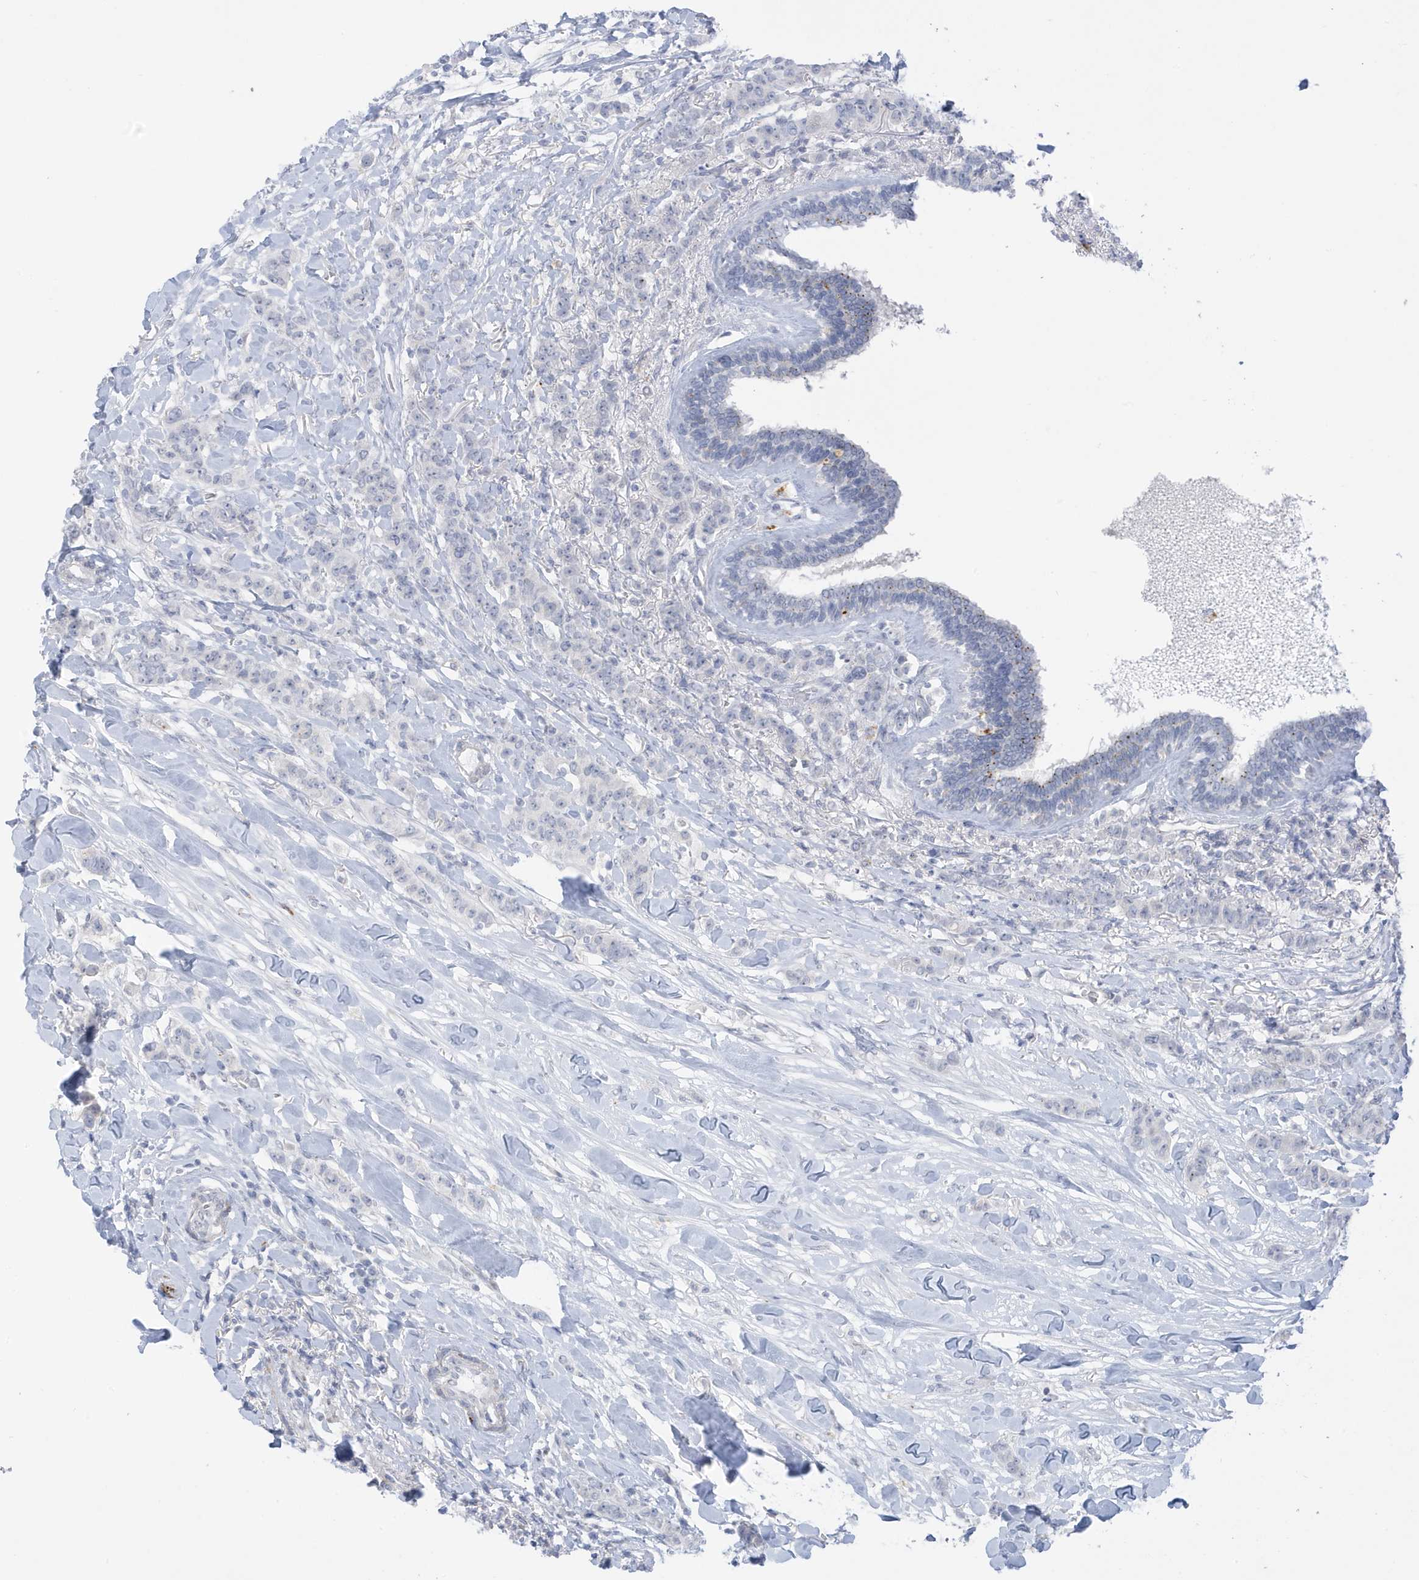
{"staining": {"intensity": "negative", "quantity": "none", "location": "none"}, "tissue": "breast cancer", "cell_type": "Tumor cells", "image_type": "cancer", "snomed": [{"axis": "morphology", "description": "Duct carcinoma"}, {"axis": "topography", "description": "Breast"}], "caption": "This micrograph is of breast cancer (infiltrating ductal carcinoma) stained with immunohistochemistry to label a protein in brown with the nuclei are counter-stained blue. There is no expression in tumor cells.", "gene": "PERM1", "patient": {"sex": "female", "age": 40}}